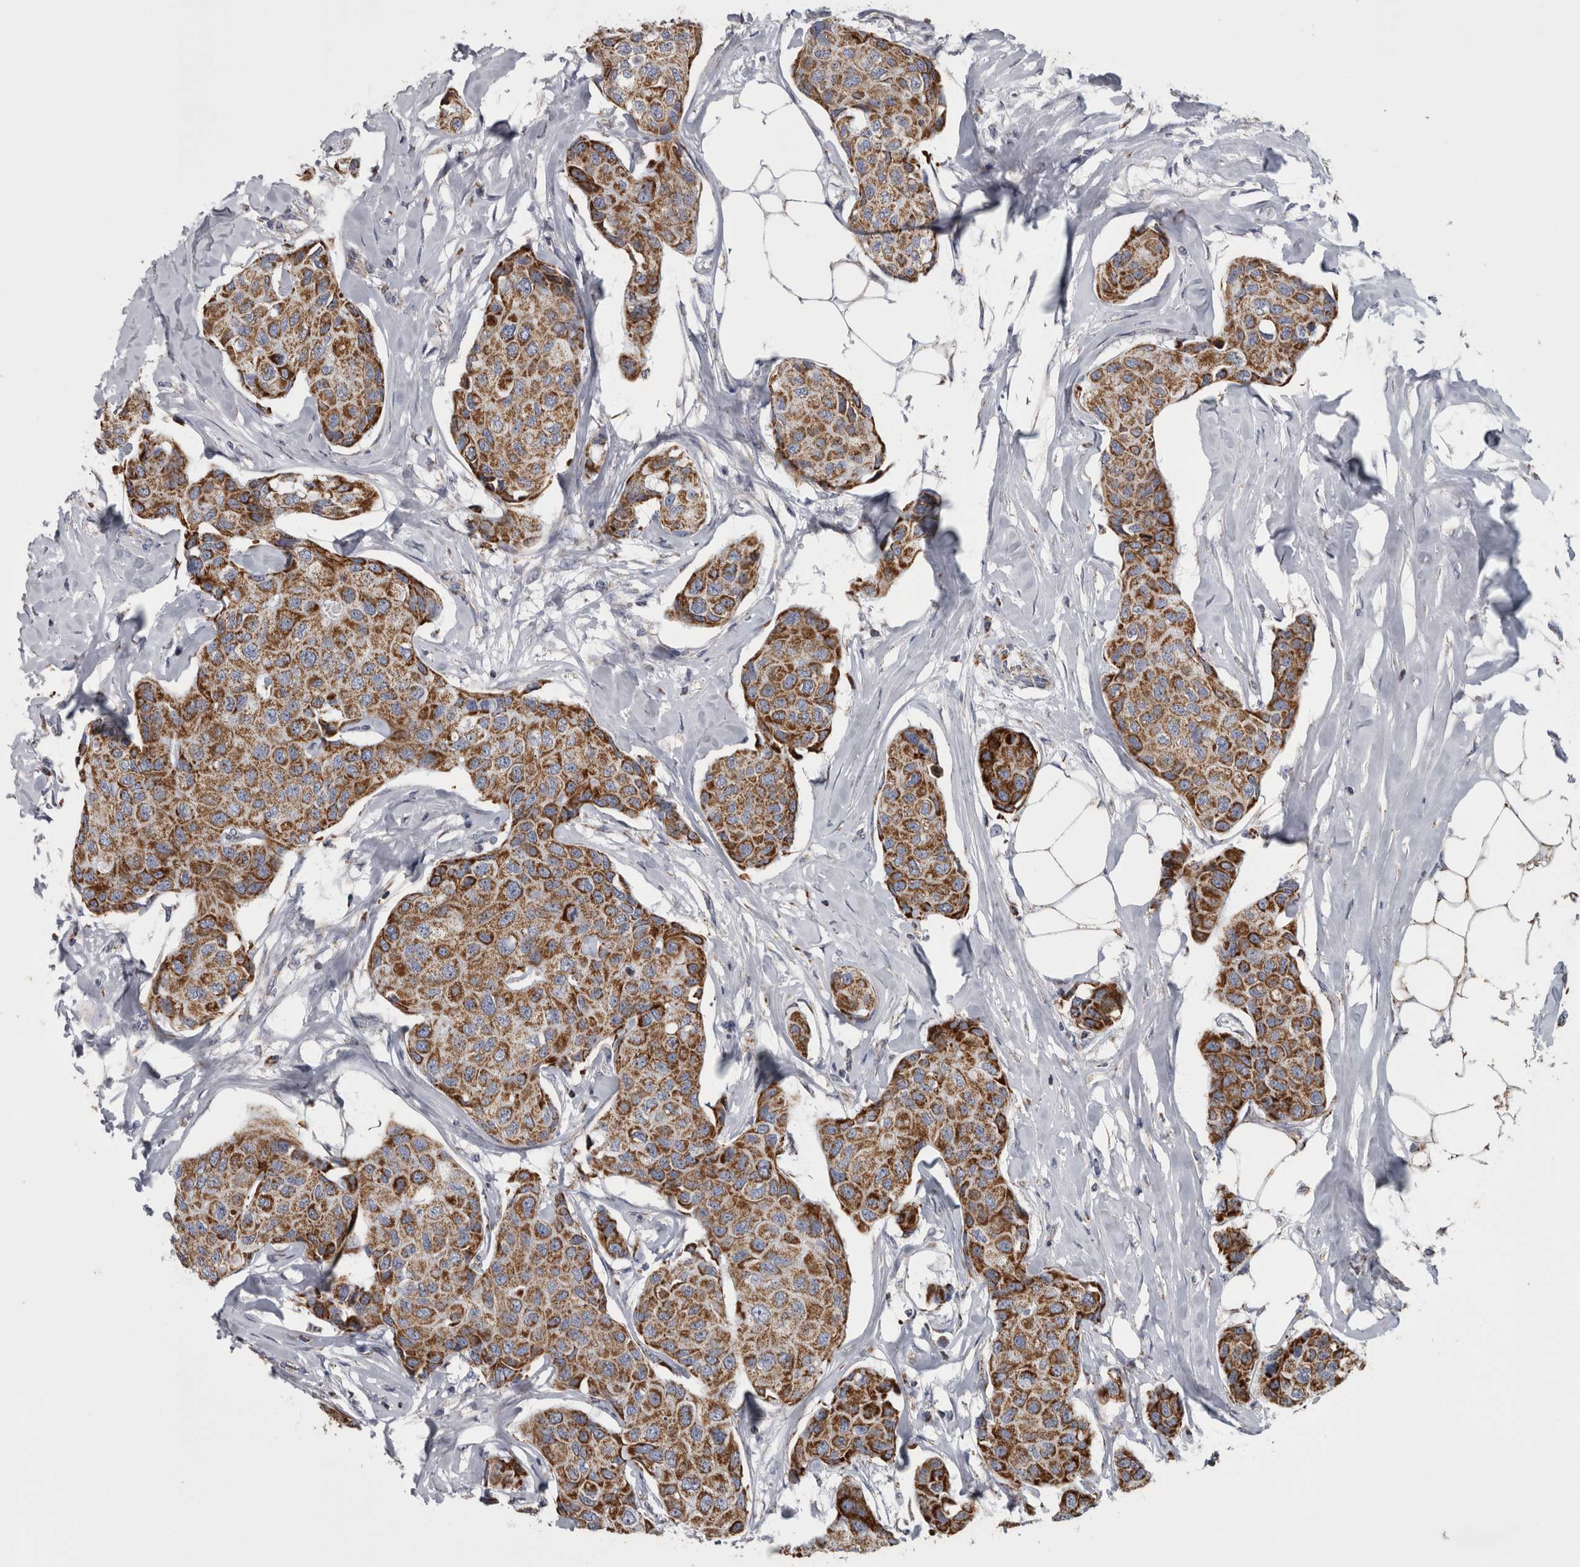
{"staining": {"intensity": "moderate", "quantity": ">75%", "location": "cytoplasmic/membranous"}, "tissue": "breast cancer", "cell_type": "Tumor cells", "image_type": "cancer", "snomed": [{"axis": "morphology", "description": "Duct carcinoma"}, {"axis": "topography", "description": "Breast"}], "caption": "There is medium levels of moderate cytoplasmic/membranous positivity in tumor cells of breast cancer (intraductal carcinoma), as demonstrated by immunohistochemical staining (brown color).", "gene": "MDH2", "patient": {"sex": "female", "age": 80}}